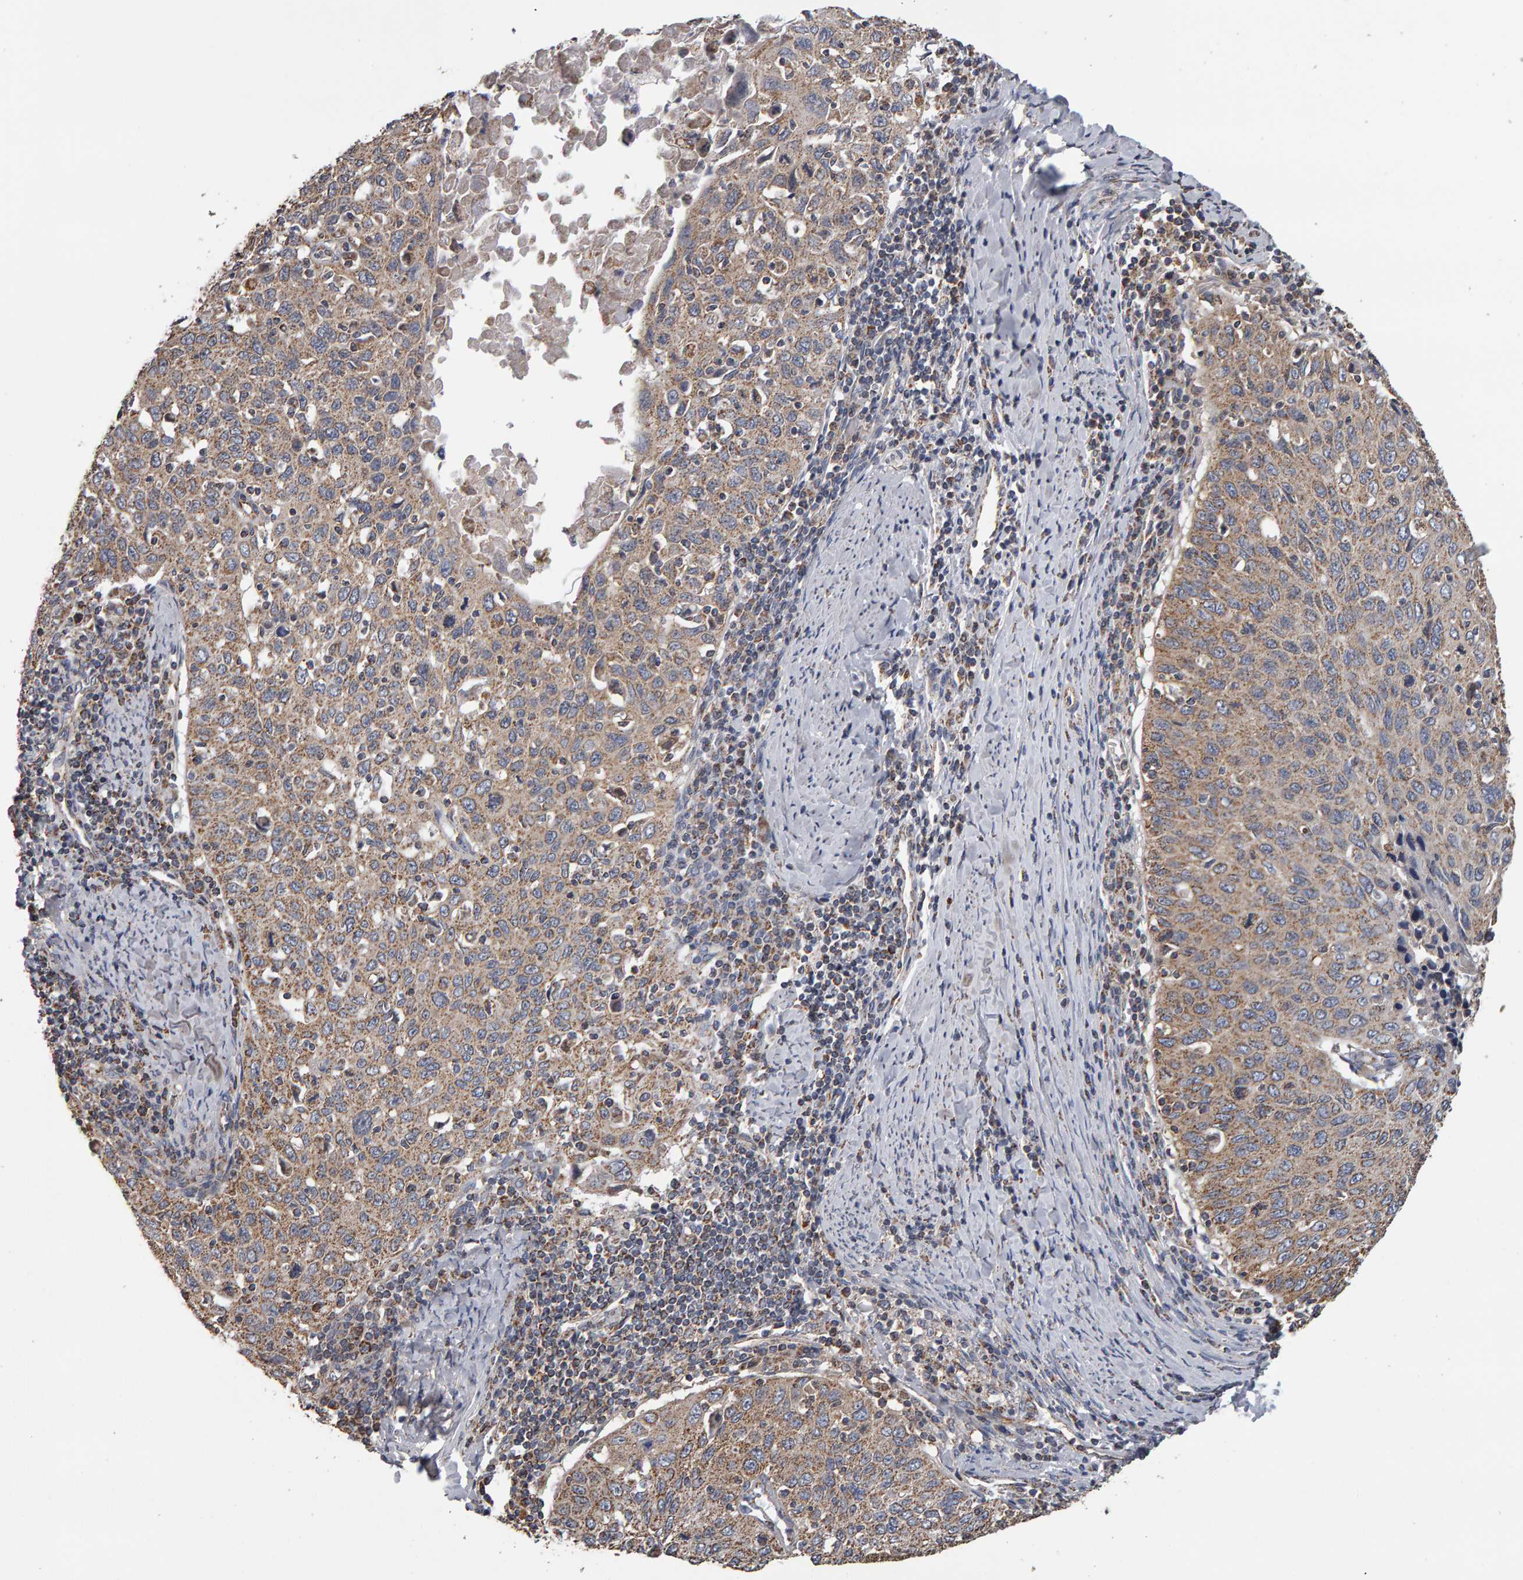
{"staining": {"intensity": "moderate", "quantity": ">75%", "location": "cytoplasmic/membranous"}, "tissue": "cervical cancer", "cell_type": "Tumor cells", "image_type": "cancer", "snomed": [{"axis": "morphology", "description": "Squamous cell carcinoma, NOS"}, {"axis": "topography", "description": "Cervix"}], "caption": "Human squamous cell carcinoma (cervical) stained for a protein (brown) reveals moderate cytoplasmic/membranous positive staining in approximately >75% of tumor cells.", "gene": "TOM1L1", "patient": {"sex": "female", "age": 53}}